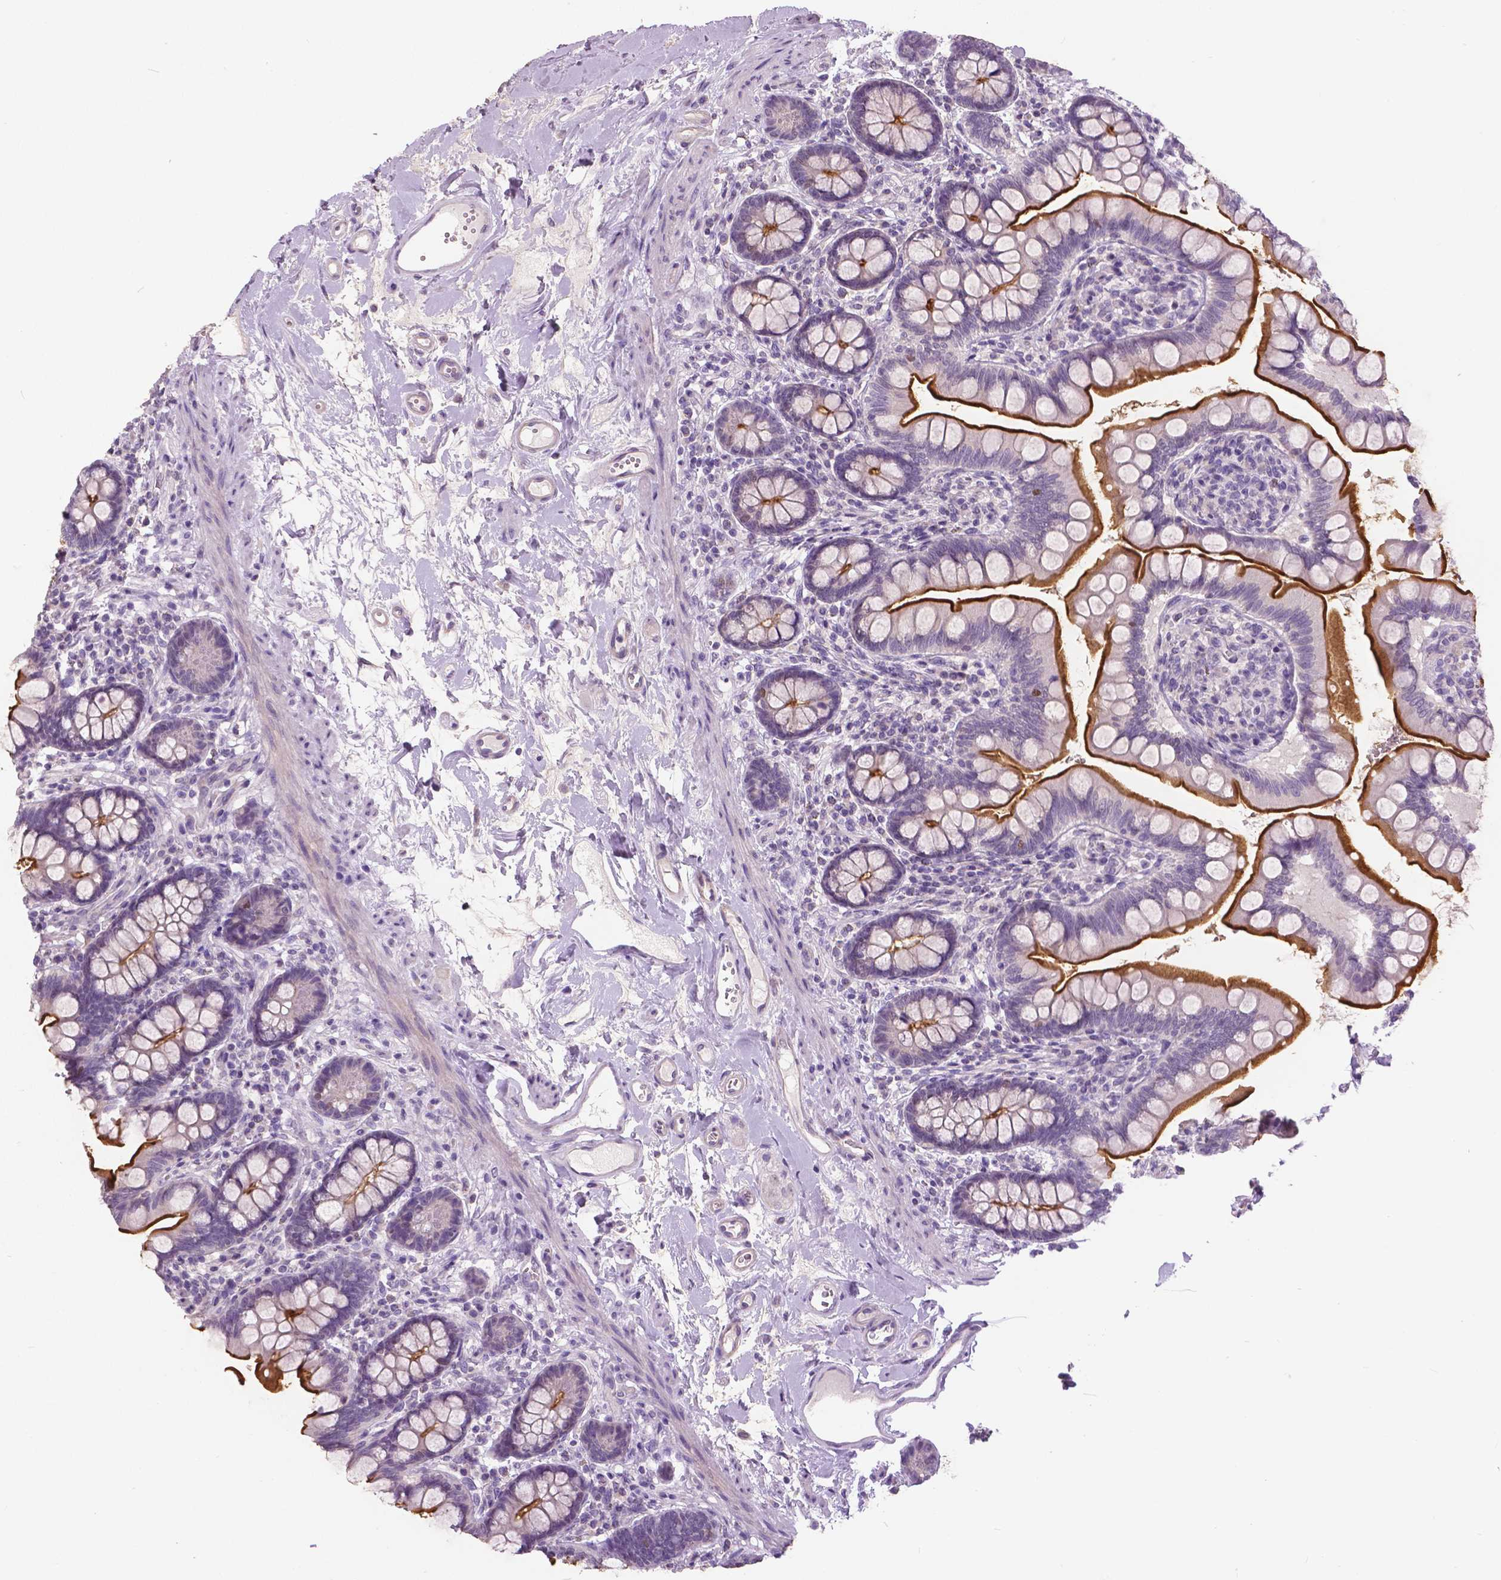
{"staining": {"intensity": "strong", "quantity": "25%-75%", "location": "cytoplasmic/membranous"}, "tissue": "small intestine", "cell_type": "Glandular cells", "image_type": "normal", "snomed": [{"axis": "morphology", "description": "Normal tissue, NOS"}, {"axis": "topography", "description": "Small intestine"}], "caption": "Approximately 25%-75% of glandular cells in unremarkable small intestine reveal strong cytoplasmic/membranous protein expression as visualized by brown immunohistochemical staining.", "gene": "FOXA1", "patient": {"sex": "female", "age": 56}}